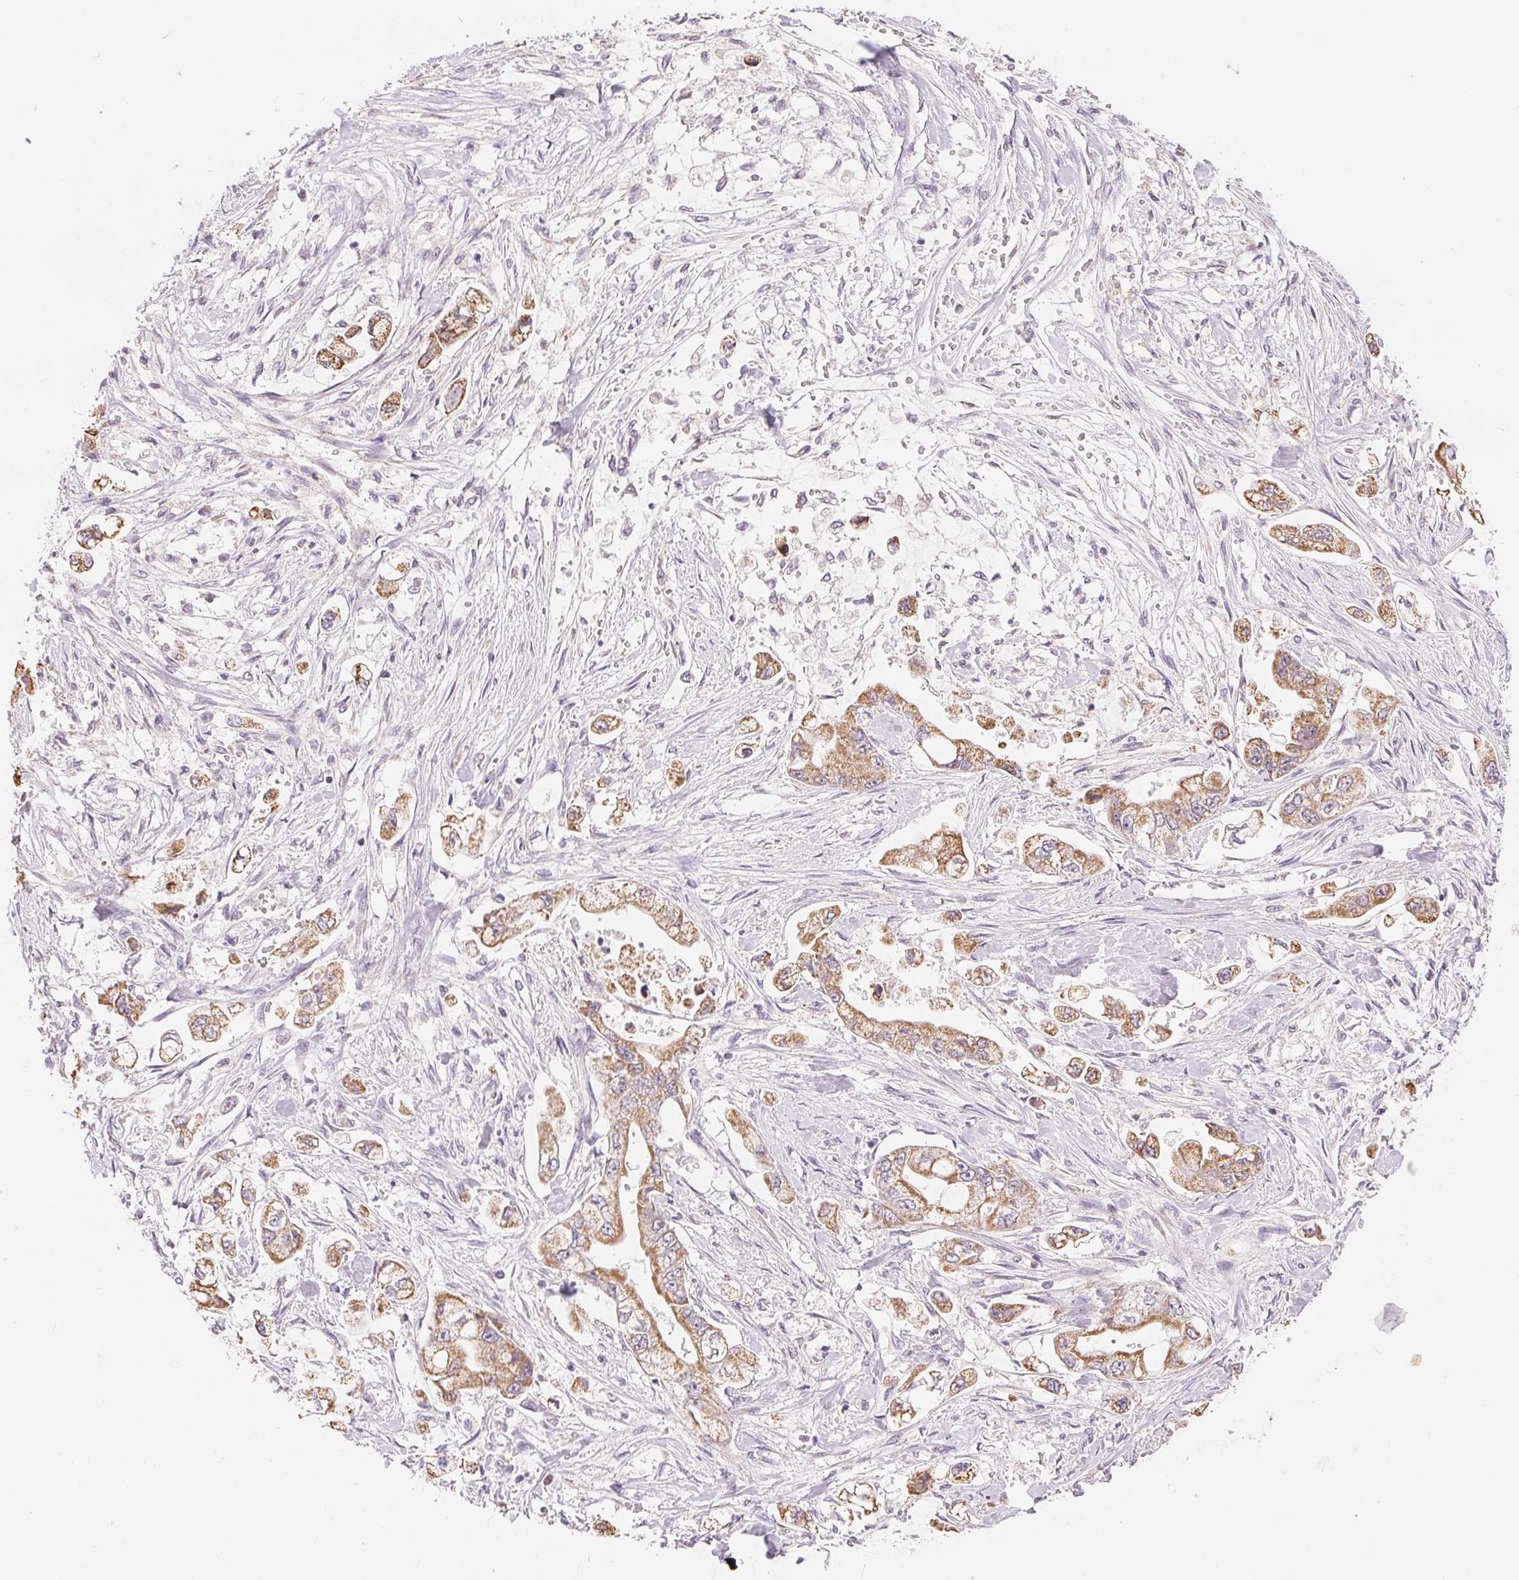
{"staining": {"intensity": "moderate", "quantity": ">75%", "location": "cytoplasmic/membranous"}, "tissue": "stomach cancer", "cell_type": "Tumor cells", "image_type": "cancer", "snomed": [{"axis": "morphology", "description": "Adenocarcinoma, NOS"}, {"axis": "topography", "description": "Stomach"}], "caption": "Human stomach adenocarcinoma stained with a brown dye exhibits moderate cytoplasmic/membranous positive positivity in approximately >75% of tumor cells.", "gene": "POU2F2", "patient": {"sex": "male", "age": 62}}